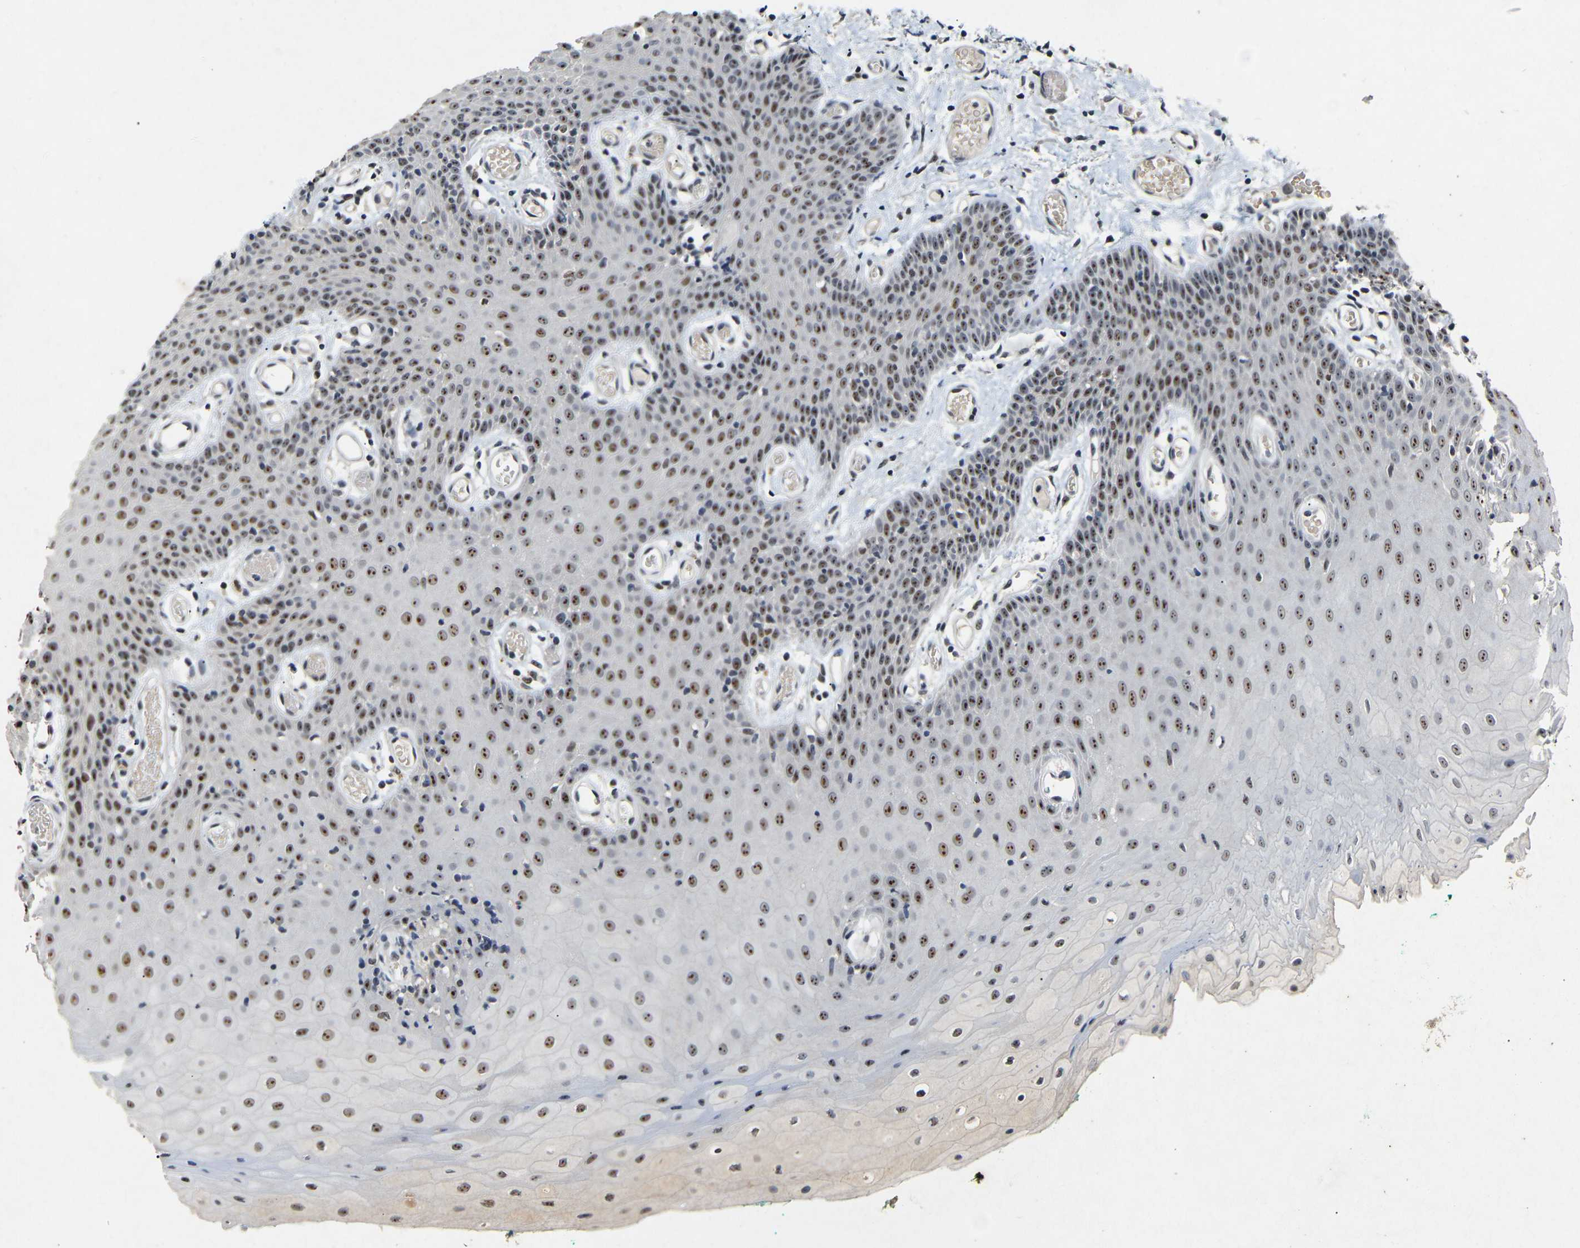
{"staining": {"intensity": "strong", "quantity": ">75%", "location": "nuclear"}, "tissue": "oral mucosa", "cell_type": "Squamous epithelial cells", "image_type": "normal", "snomed": [{"axis": "morphology", "description": "Normal tissue, NOS"}, {"axis": "morphology", "description": "Squamous cell carcinoma, NOS"}, {"axis": "topography", "description": "Oral tissue"}, {"axis": "topography", "description": "Salivary gland"}, {"axis": "topography", "description": "Head-Neck"}], "caption": "Immunohistochemical staining of unremarkable human oral mucosa shows high levels of strong nuclear positivity in approximately >75% of squamous epithelial cells. Nuclei are stained in blue.", "gene": "PARN", "patient": {"sex": "female", "age": 62}}